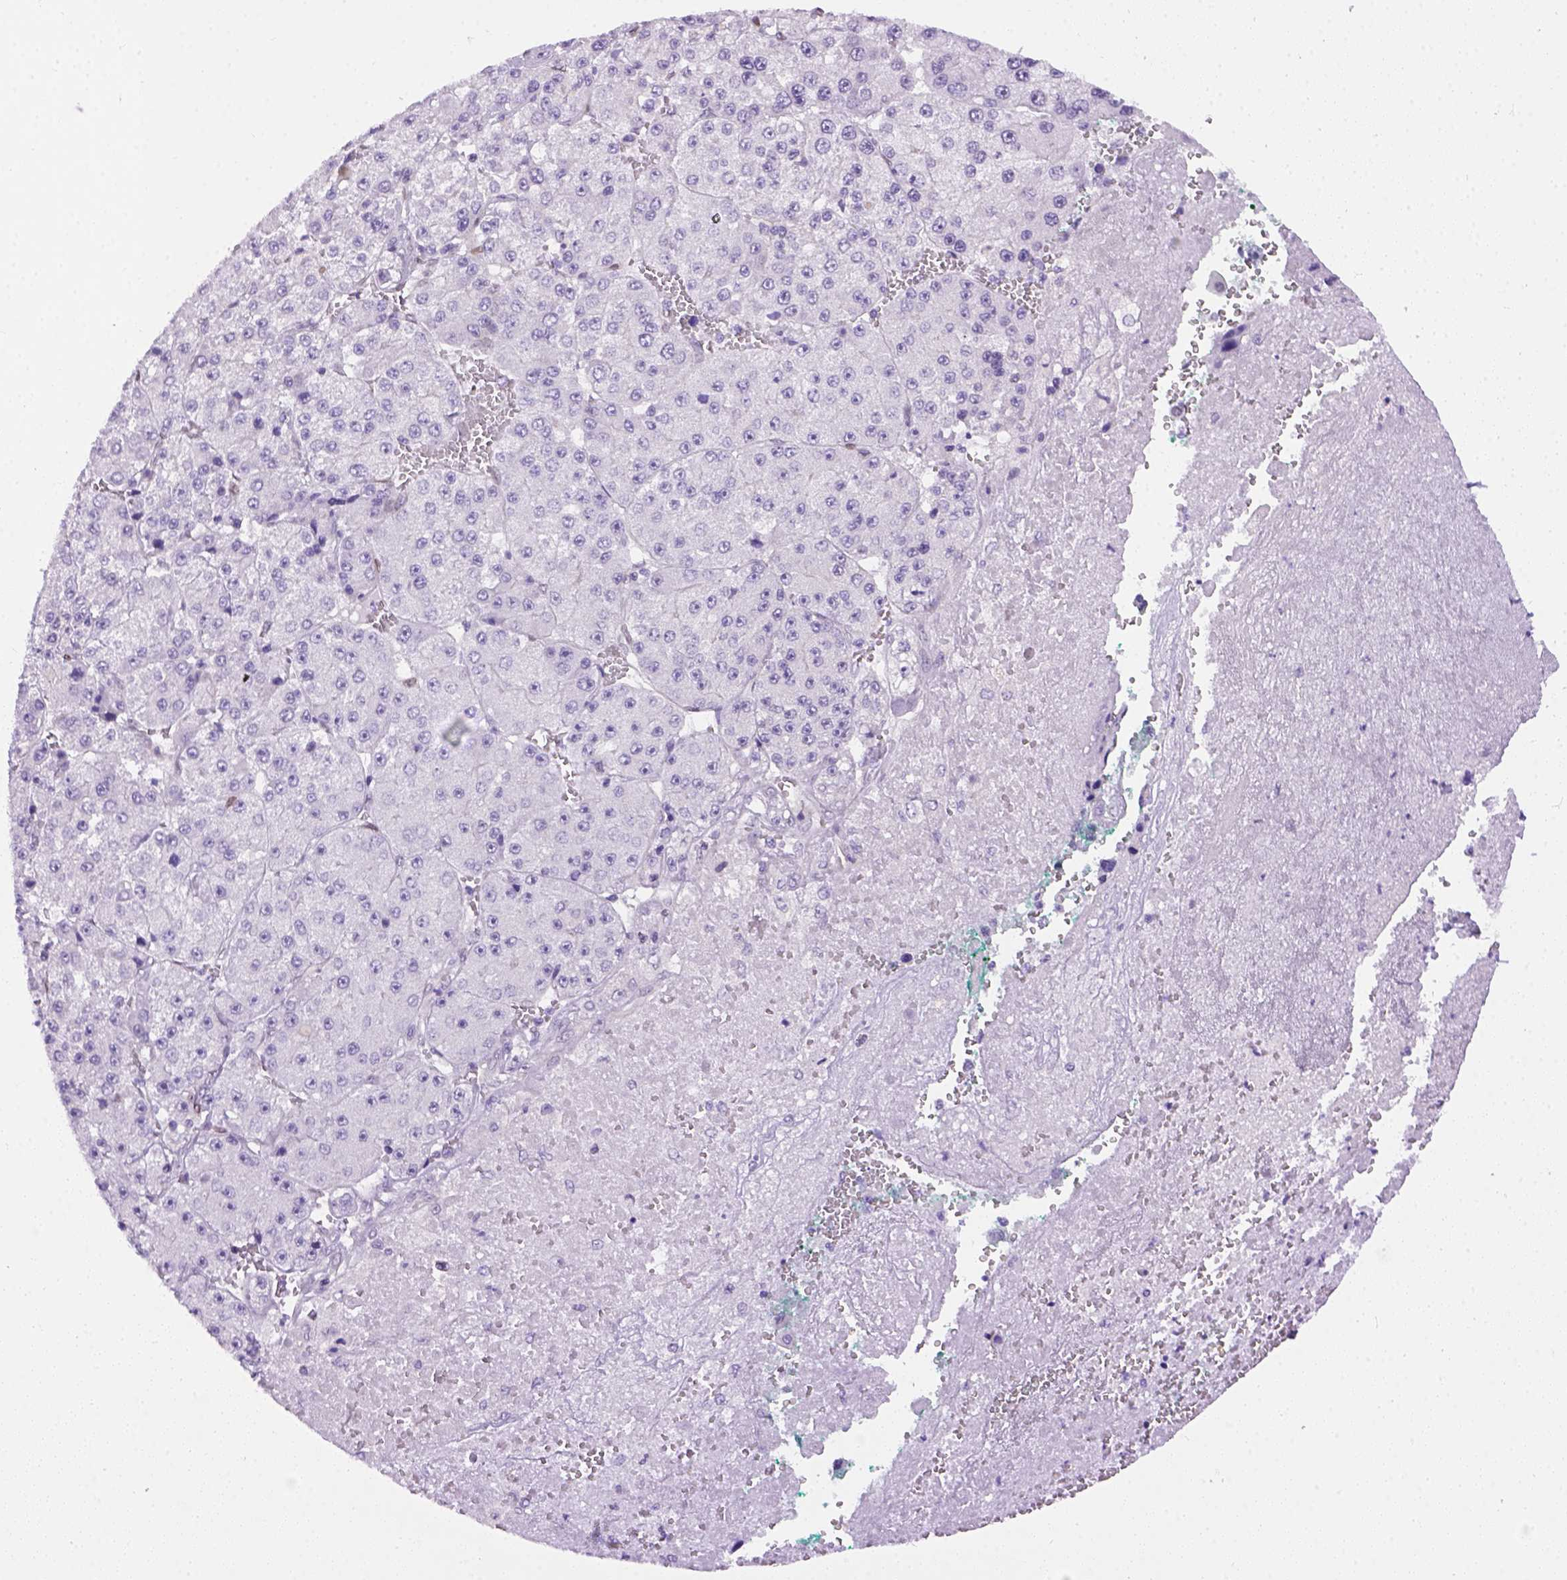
{"staining": {"intensity": "negative", "quantity": "none", "location": "none"}, "tissue": "liver cancer", "cell_type": "Tumor cells", "image_type": "cancer", "snomed": [{"axis": "morphology", "description": "Carcinoma, Hepatocellular, NOS"}, {"axis": "topography", "description": "Liver"}], "caption": "IHC of liver cancer shows no expression in tumor cells.", "gene": "FAM184B", "patient": {"sex": "female", "age": 73}}